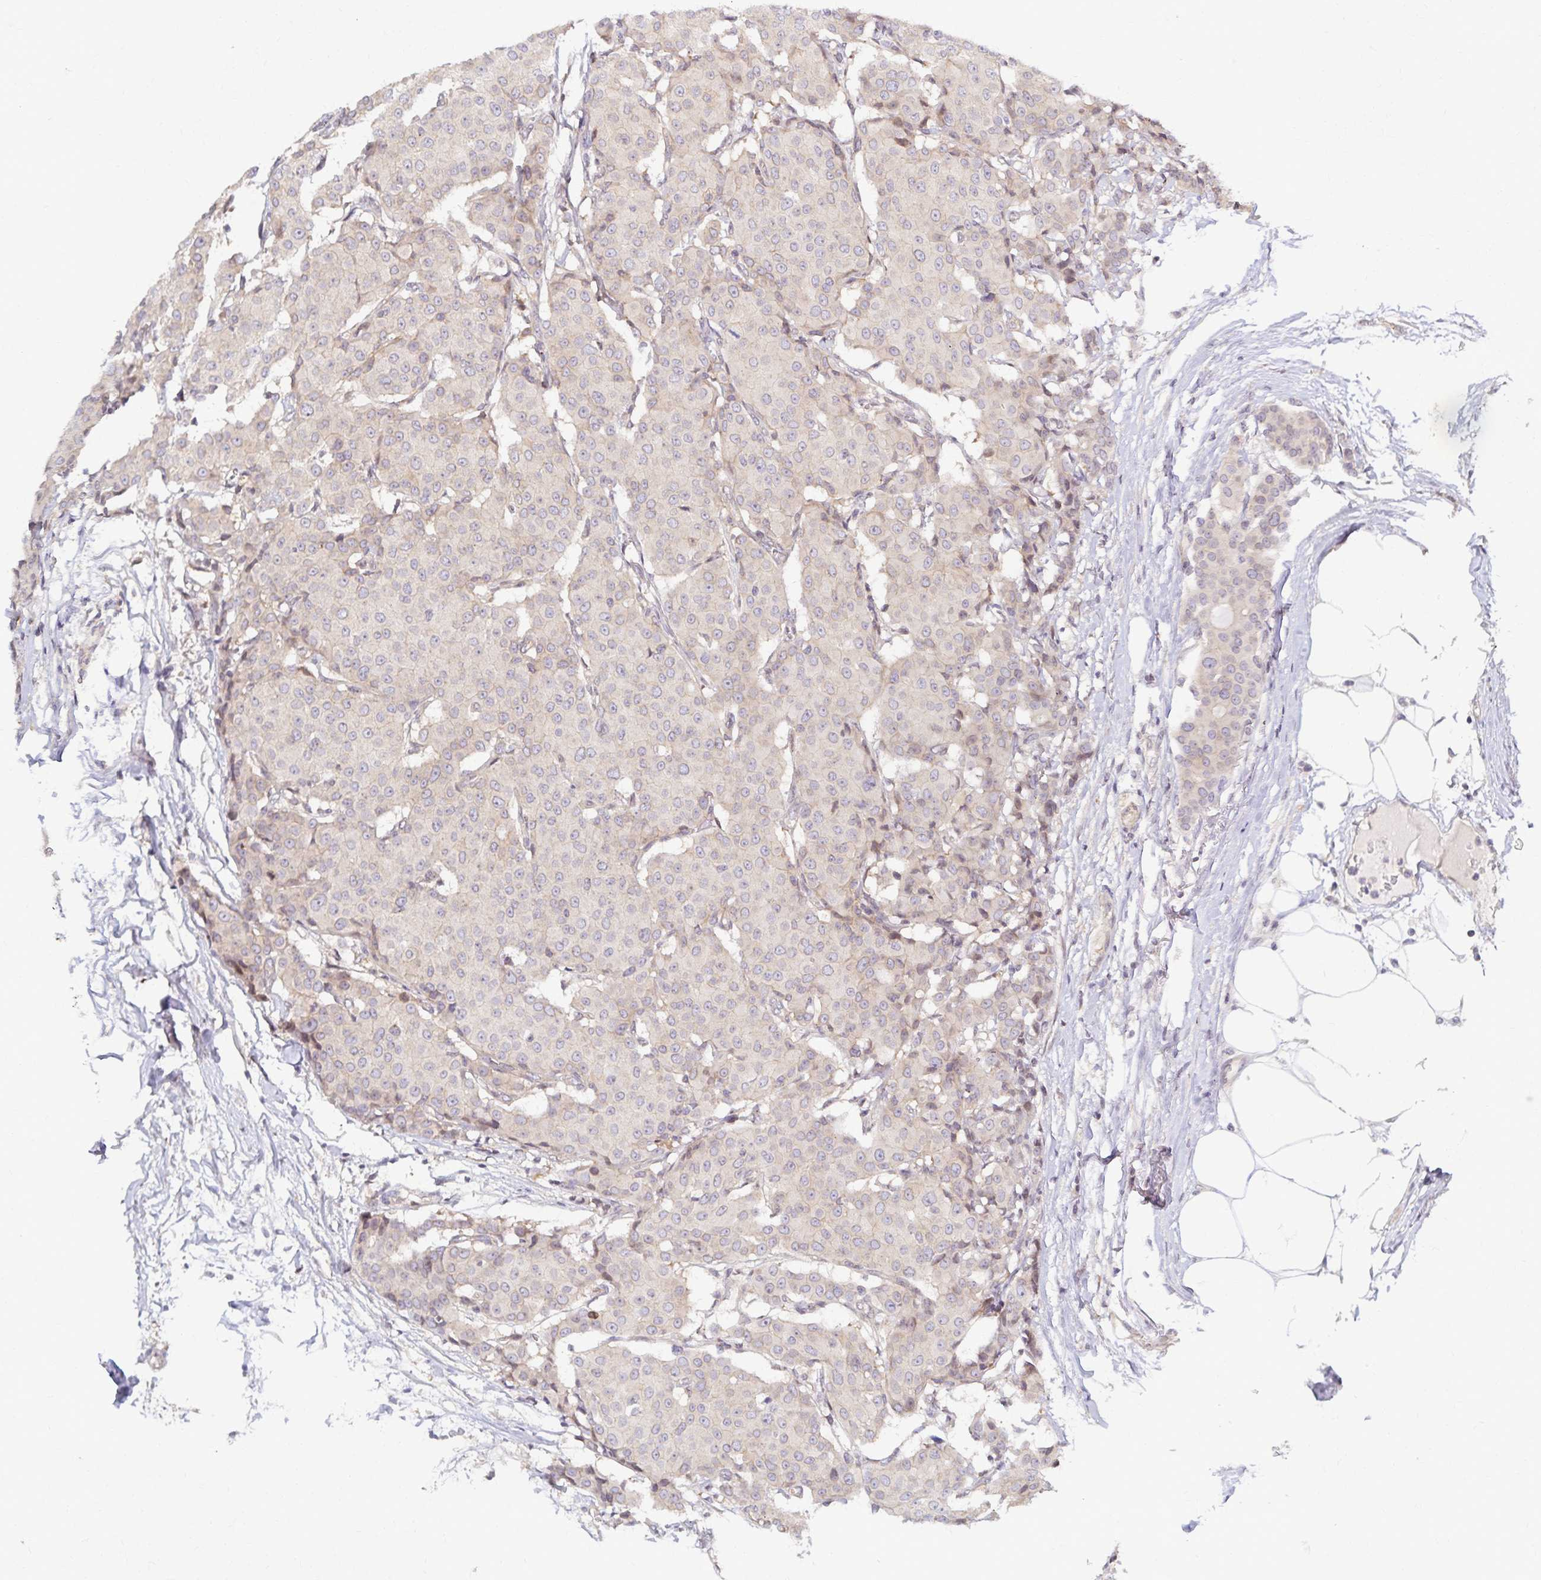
{"staining": {"intensity": "weak", "quantity": "<25%", "location": "cytoplasmic/membranous"}, "tissue": "breast cancer", "cell_type": "Tumor cells", "image_type": "cancer", "snomed": [{"axis": "morphology", "description": "Duct carcinoma"}, {"axis": "topography", "description": "Breast"}], "caption": "A high-resolution histopathology image shows immunohistochemistry staining of breast infiltrating ductal carcinoma, which reveals no significant positivity in tumor cells.", "gene": "RAB9B", "patient": {"sex": "female", "age": 91}}